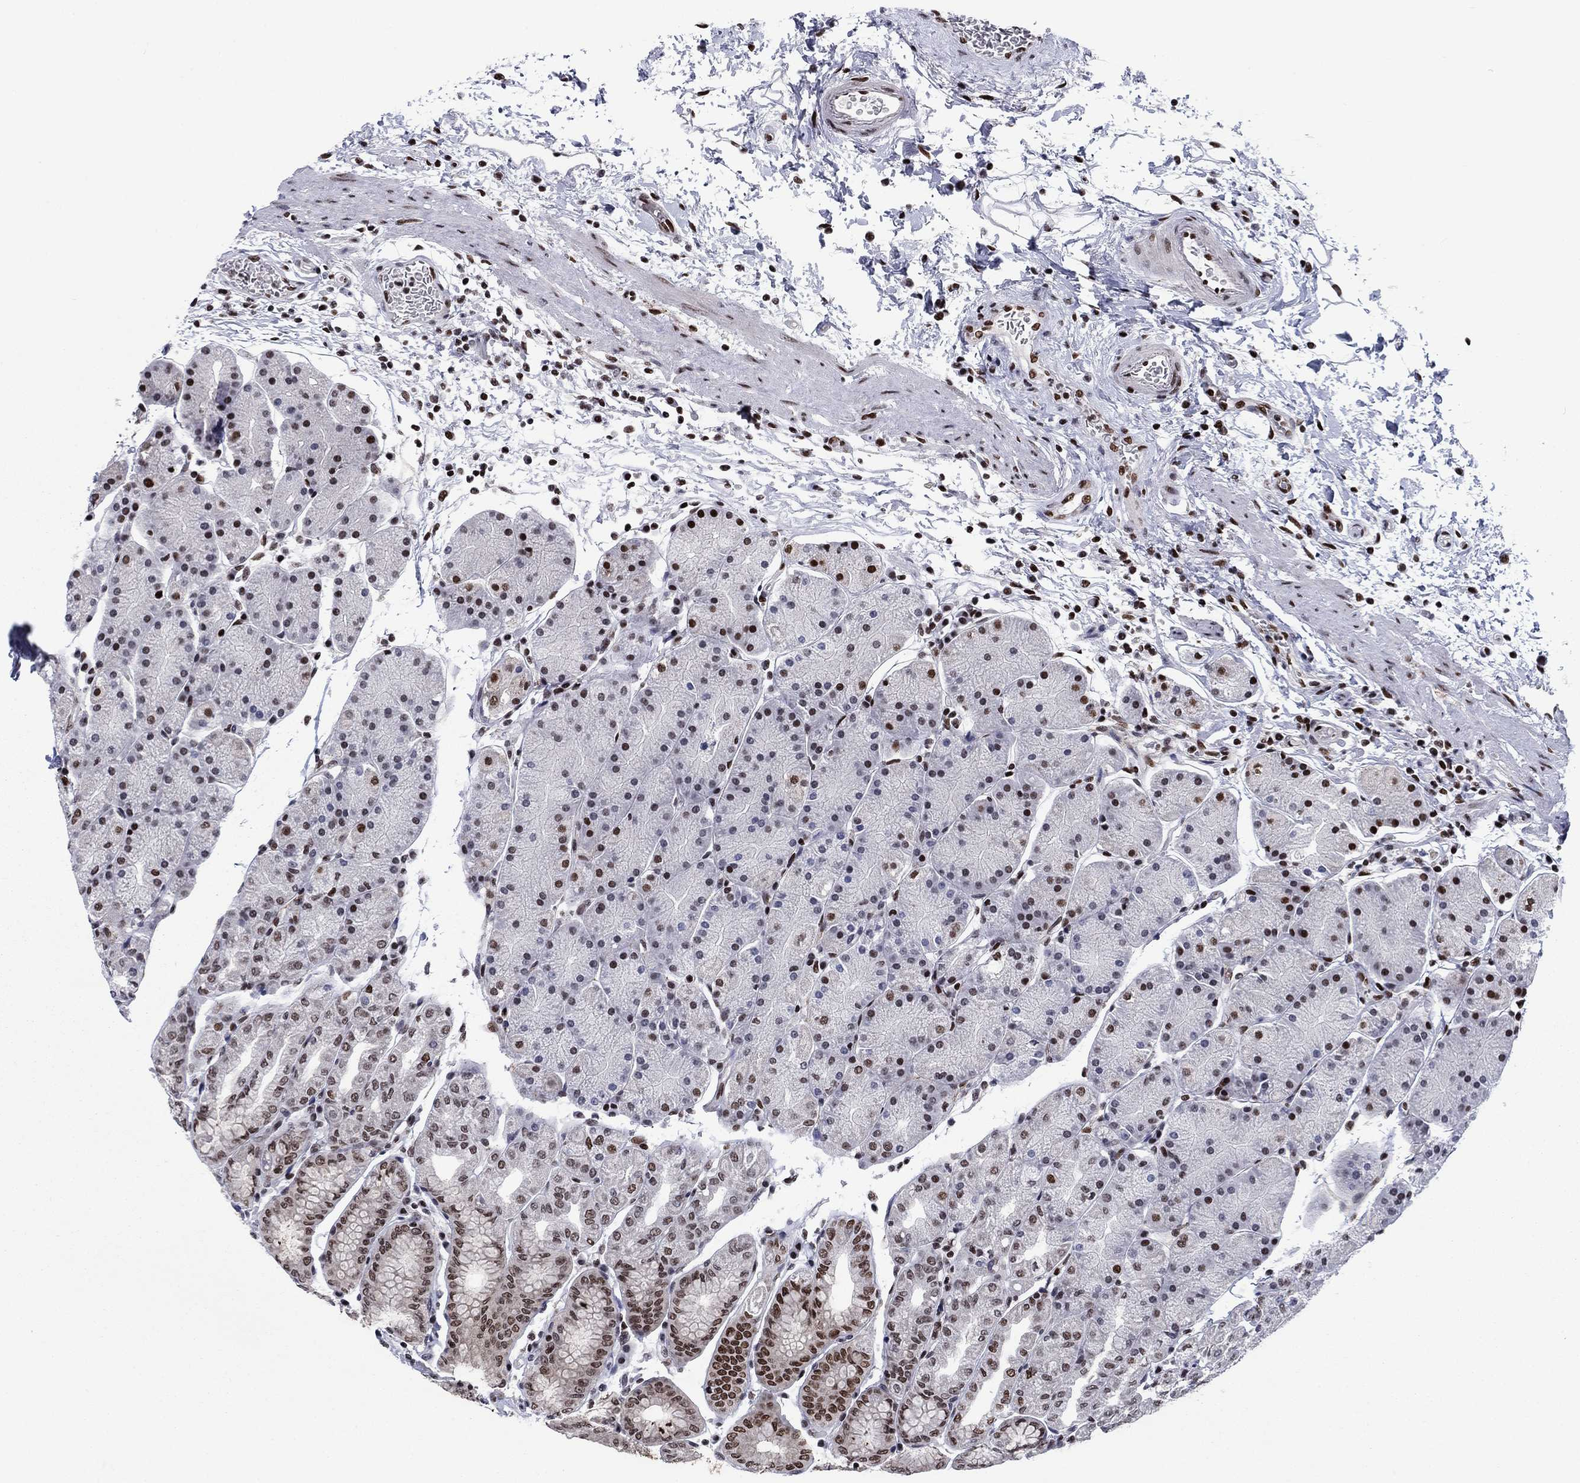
{"staining": {"intensity": "strong", "quantity": ">75%", "location": "nuclear"}, "tissue": "stomach", "cell_type": "Glandular cells", "image_type": "normal", "snomed": [{"axis": "morphology", "description": "Normal tissue, NOS"}, {"axis": "topography", "description": "Stomach"}], "caption": "Glandular cells exhibit high levels of strong nuclear staining in about >75% of cells in normal stomach.", "gene": "RPRD1B", "patient": {"sex": "male", "age": 54}}